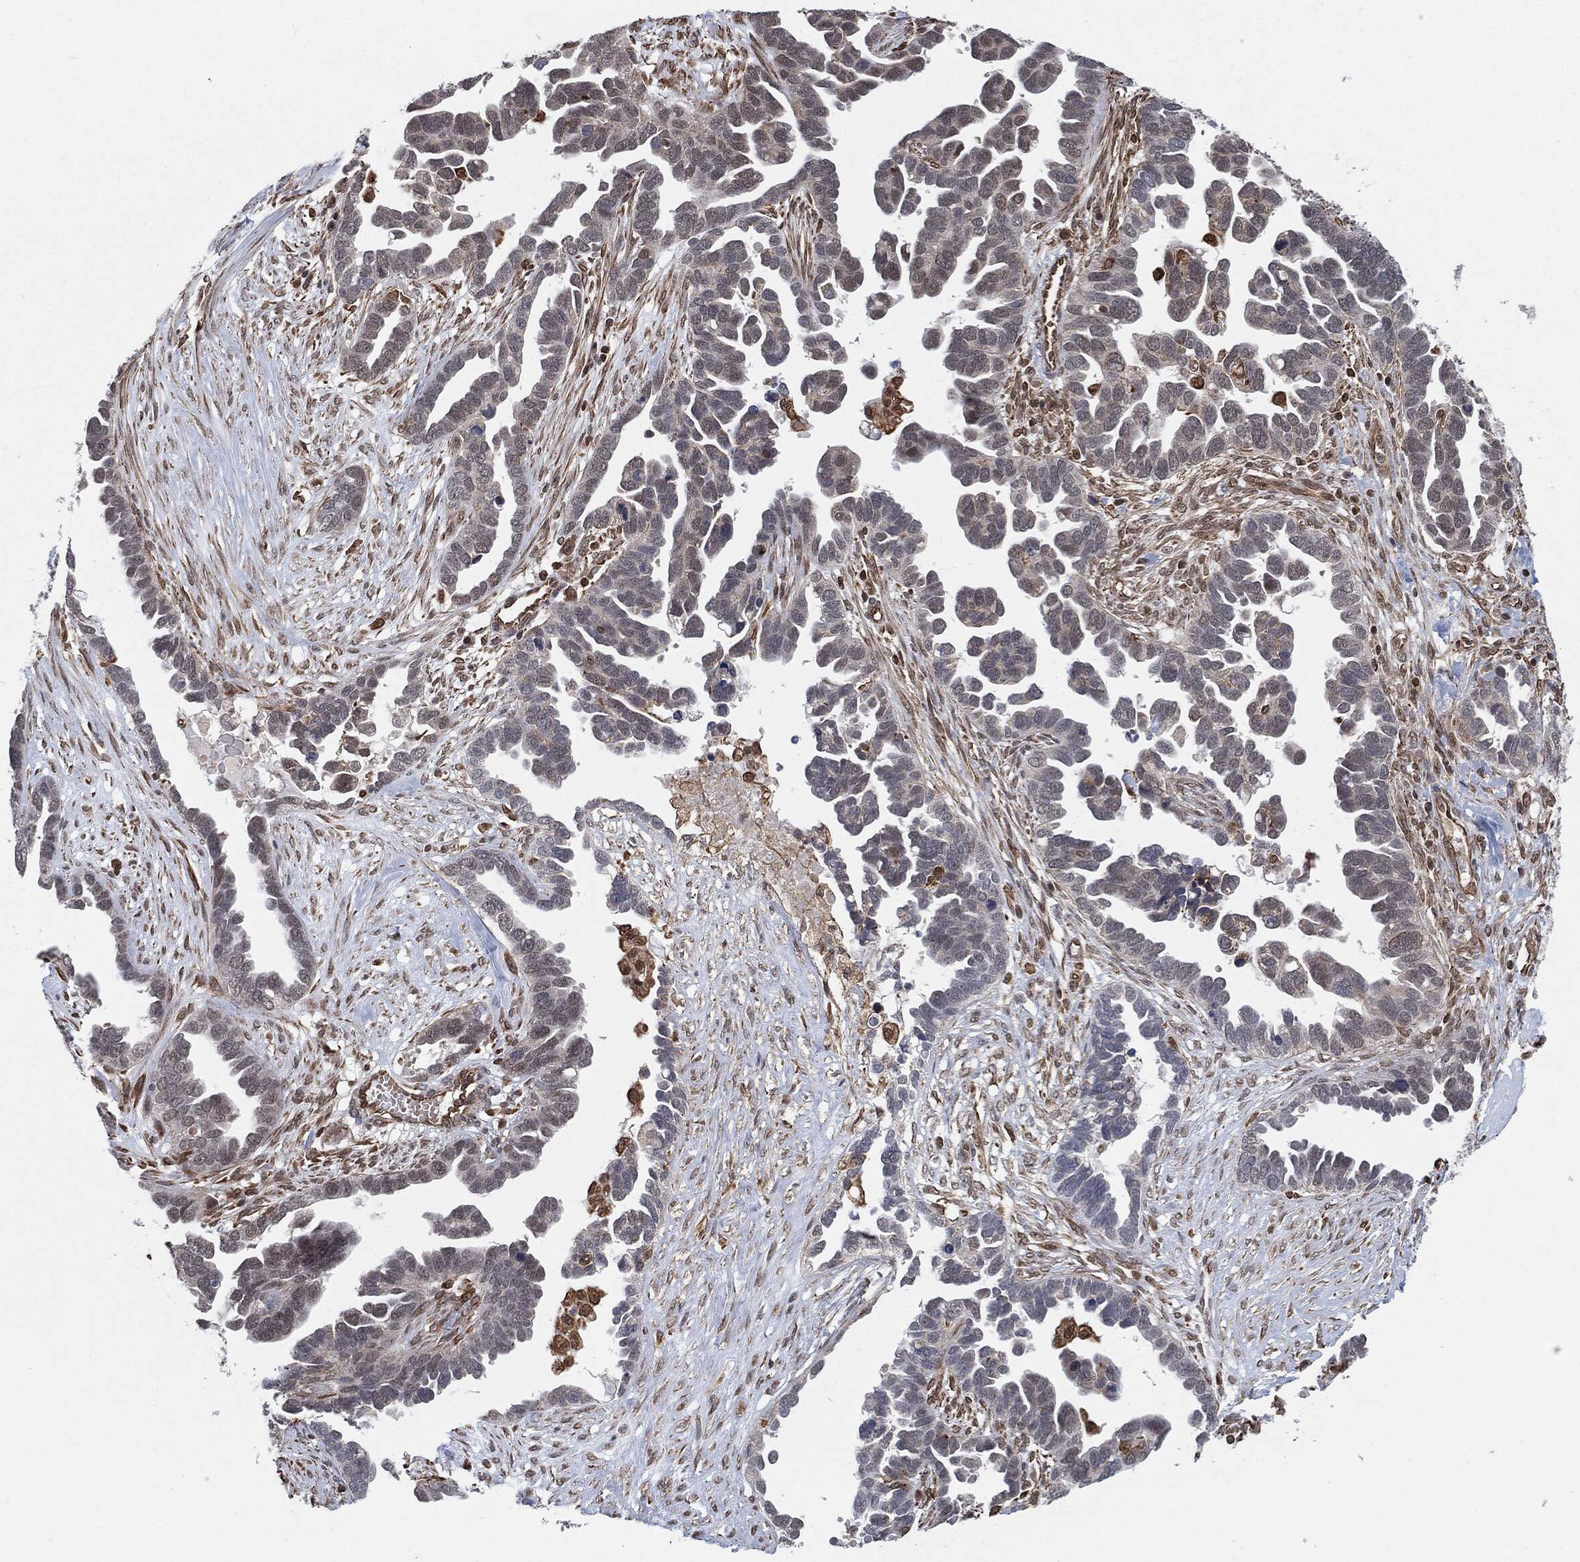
{"staining": {"intensity": "negative", "quantity": "none", "location": "none"}, "tissue": "ovarian cancer", "cell_type": "Tumor cells", "image_type": "cancer", "snomed": [{"axis": "morphology", "description": "Cystadenocarcinoma, serous, NOS"}, {"axis": "topography", "description": "Ovary"}], "caption": "Immunohistochemistry (IHC) photomicrograph of human serous cystadenocarcinoma (ovarian) stained for a protein (brown), which reveals no positivity in tumor cells. Brightfield microscopy of IHC stained with DAB (brown) and hematoxylin (blue), captured at high magnification.", "gene": "TP53RK", "patient": {"sex": "female", "age": 54}}